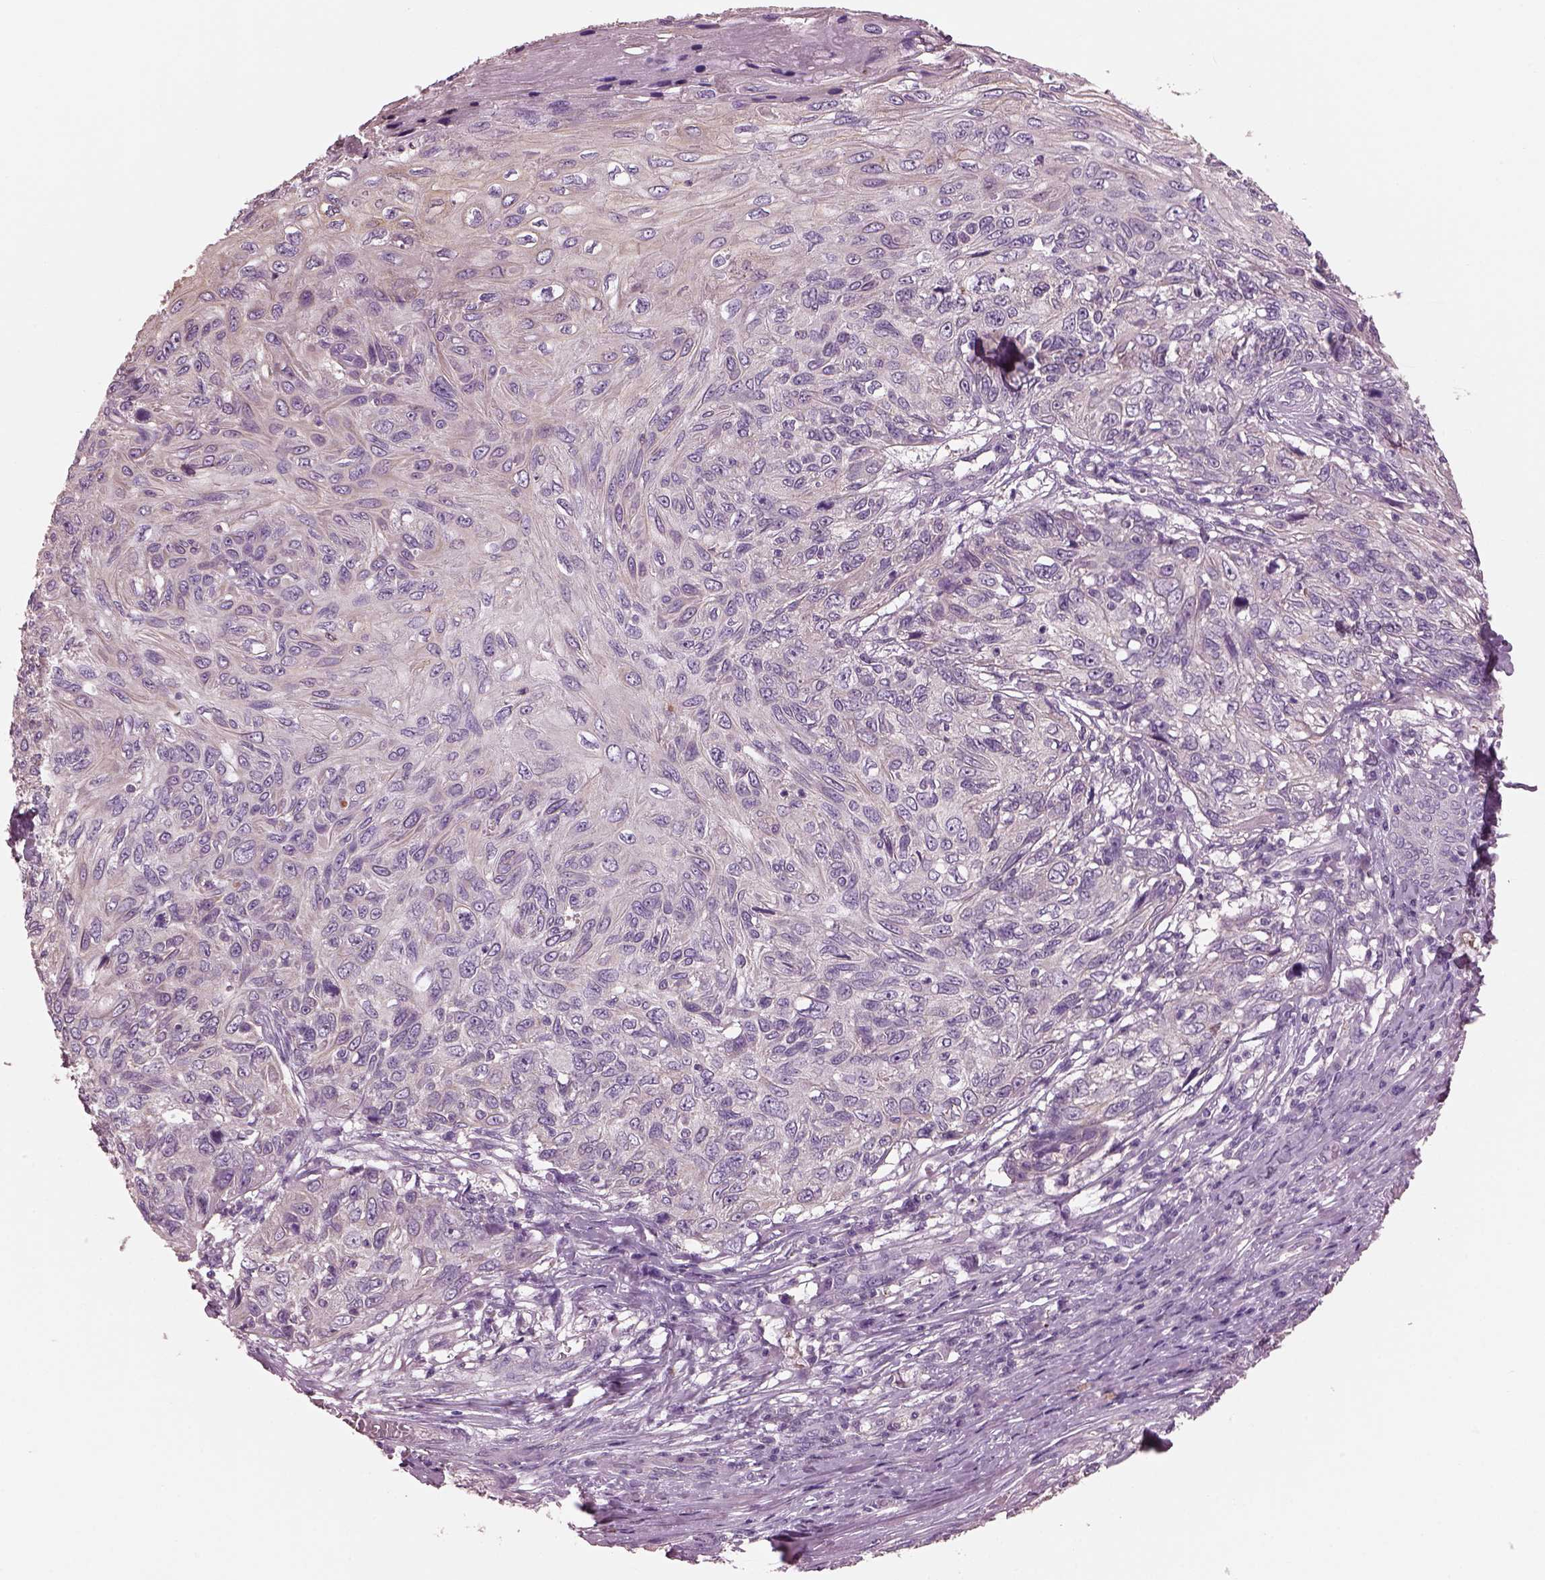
{"staining": {"intensity": "negative", "quantity": "none", "location": "none"}, "tissue": "skin cancer", "cell_type": "Tumor cells", "image_type": "cancer", "snomed": [{"axis": "morphology", "description": "Squamous cell carcinoma, NOS"}, {"axis": "topography", "description": "Skin"}], "caption": "A micrograph of human skin cancer is negative for staining in tumor cells.", "gene": "SRI", "patient": {"sex": "male", "age": 92}}